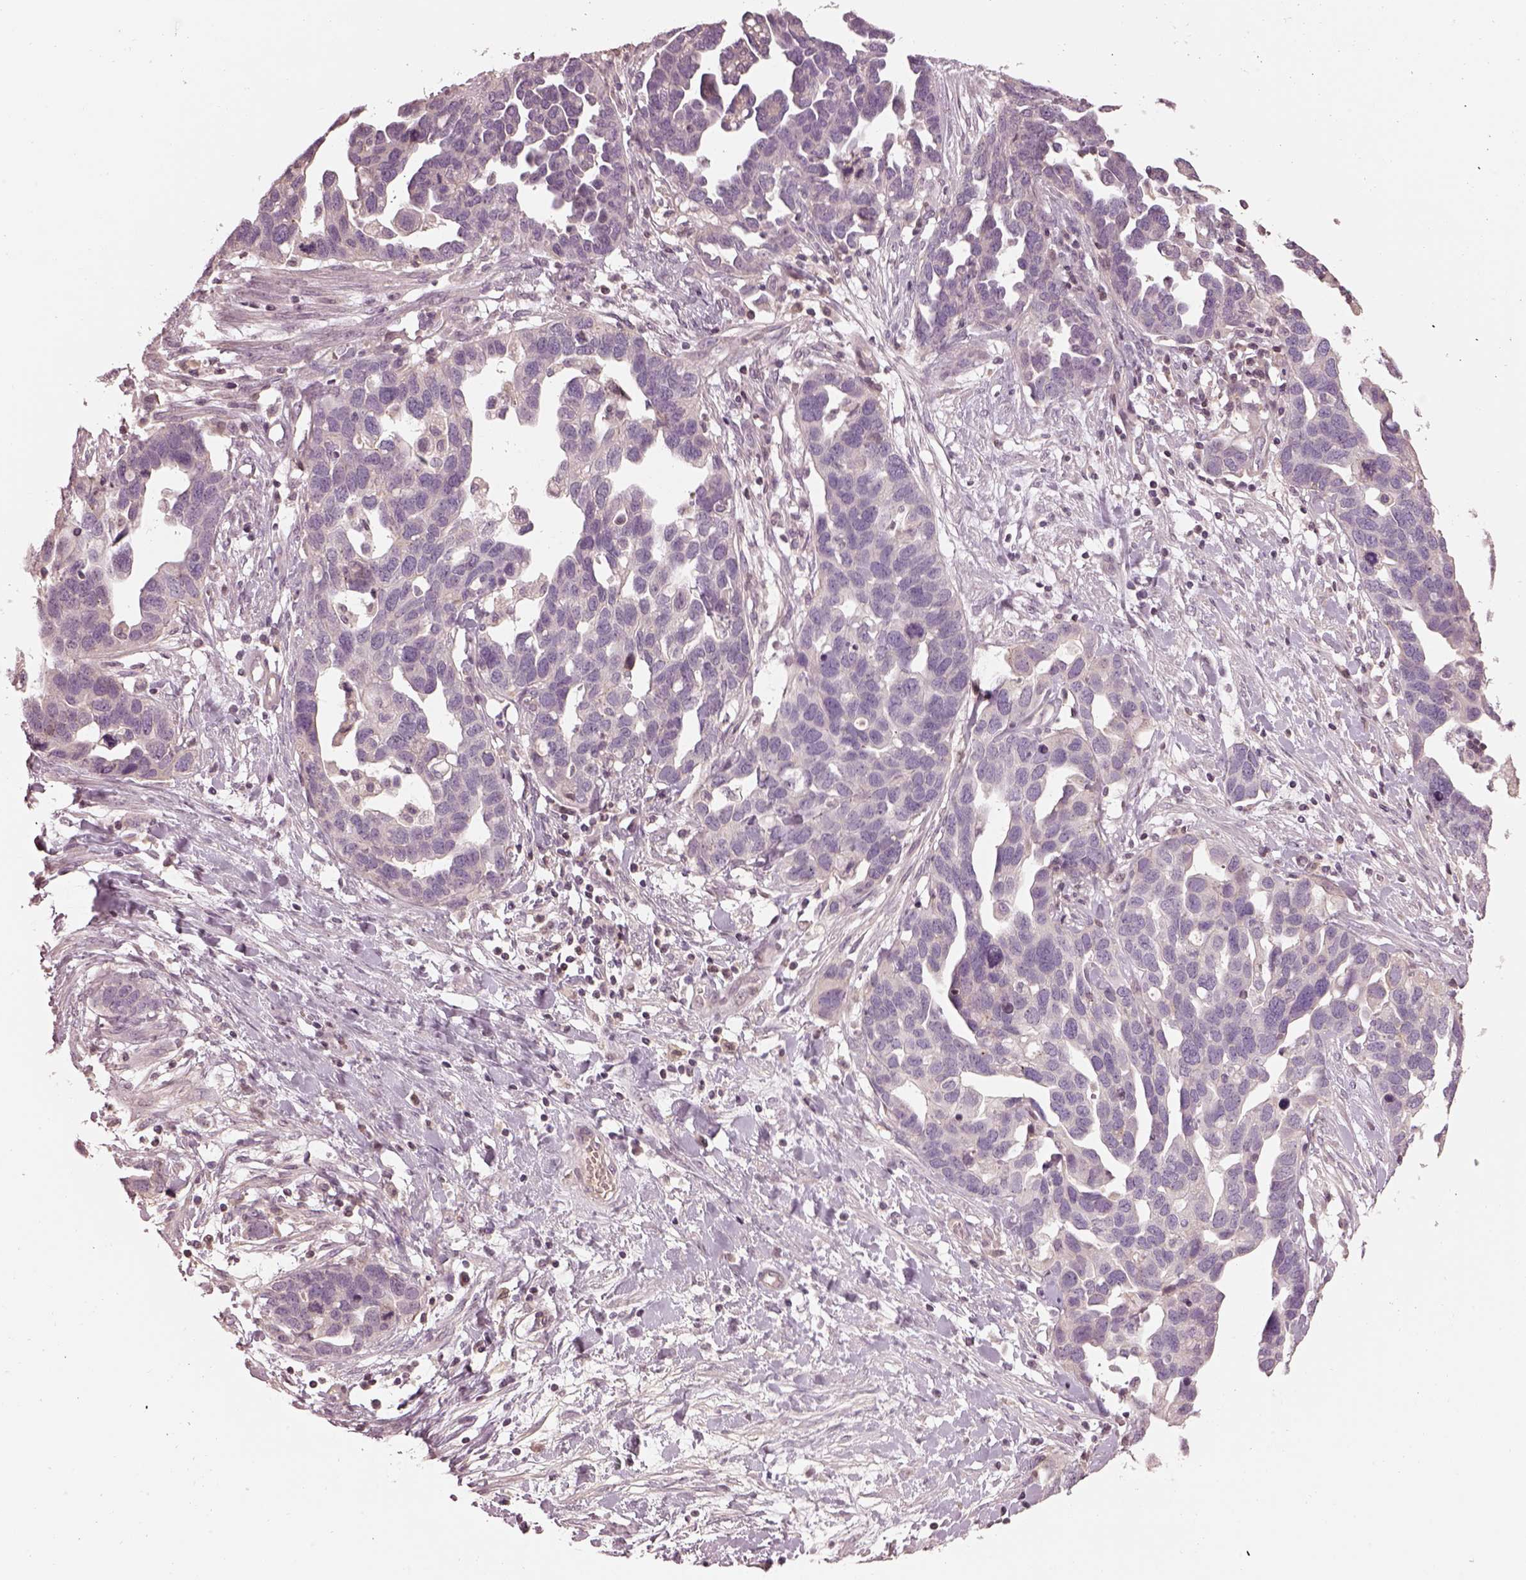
{"staining": {"intensity": "weak", "quantity": "<25%", "location": "cytoplasmic/membranous"}, "tissue": "ovarian cancer", "cell_type": "Tumor cells", "image_type": "cancer", "snomed": [{"axis": "morphology", "description": "Cystadenocarcinoma, serous, NOS"}, {"axis": "topography", "description": "Ovary"}], "caption": "Ovarian cancer was stained to show a protein in brown. There is no significant staining in tumor cells.", "gene": "TLX3", "patient": {"sex": "female", "age": 54}}